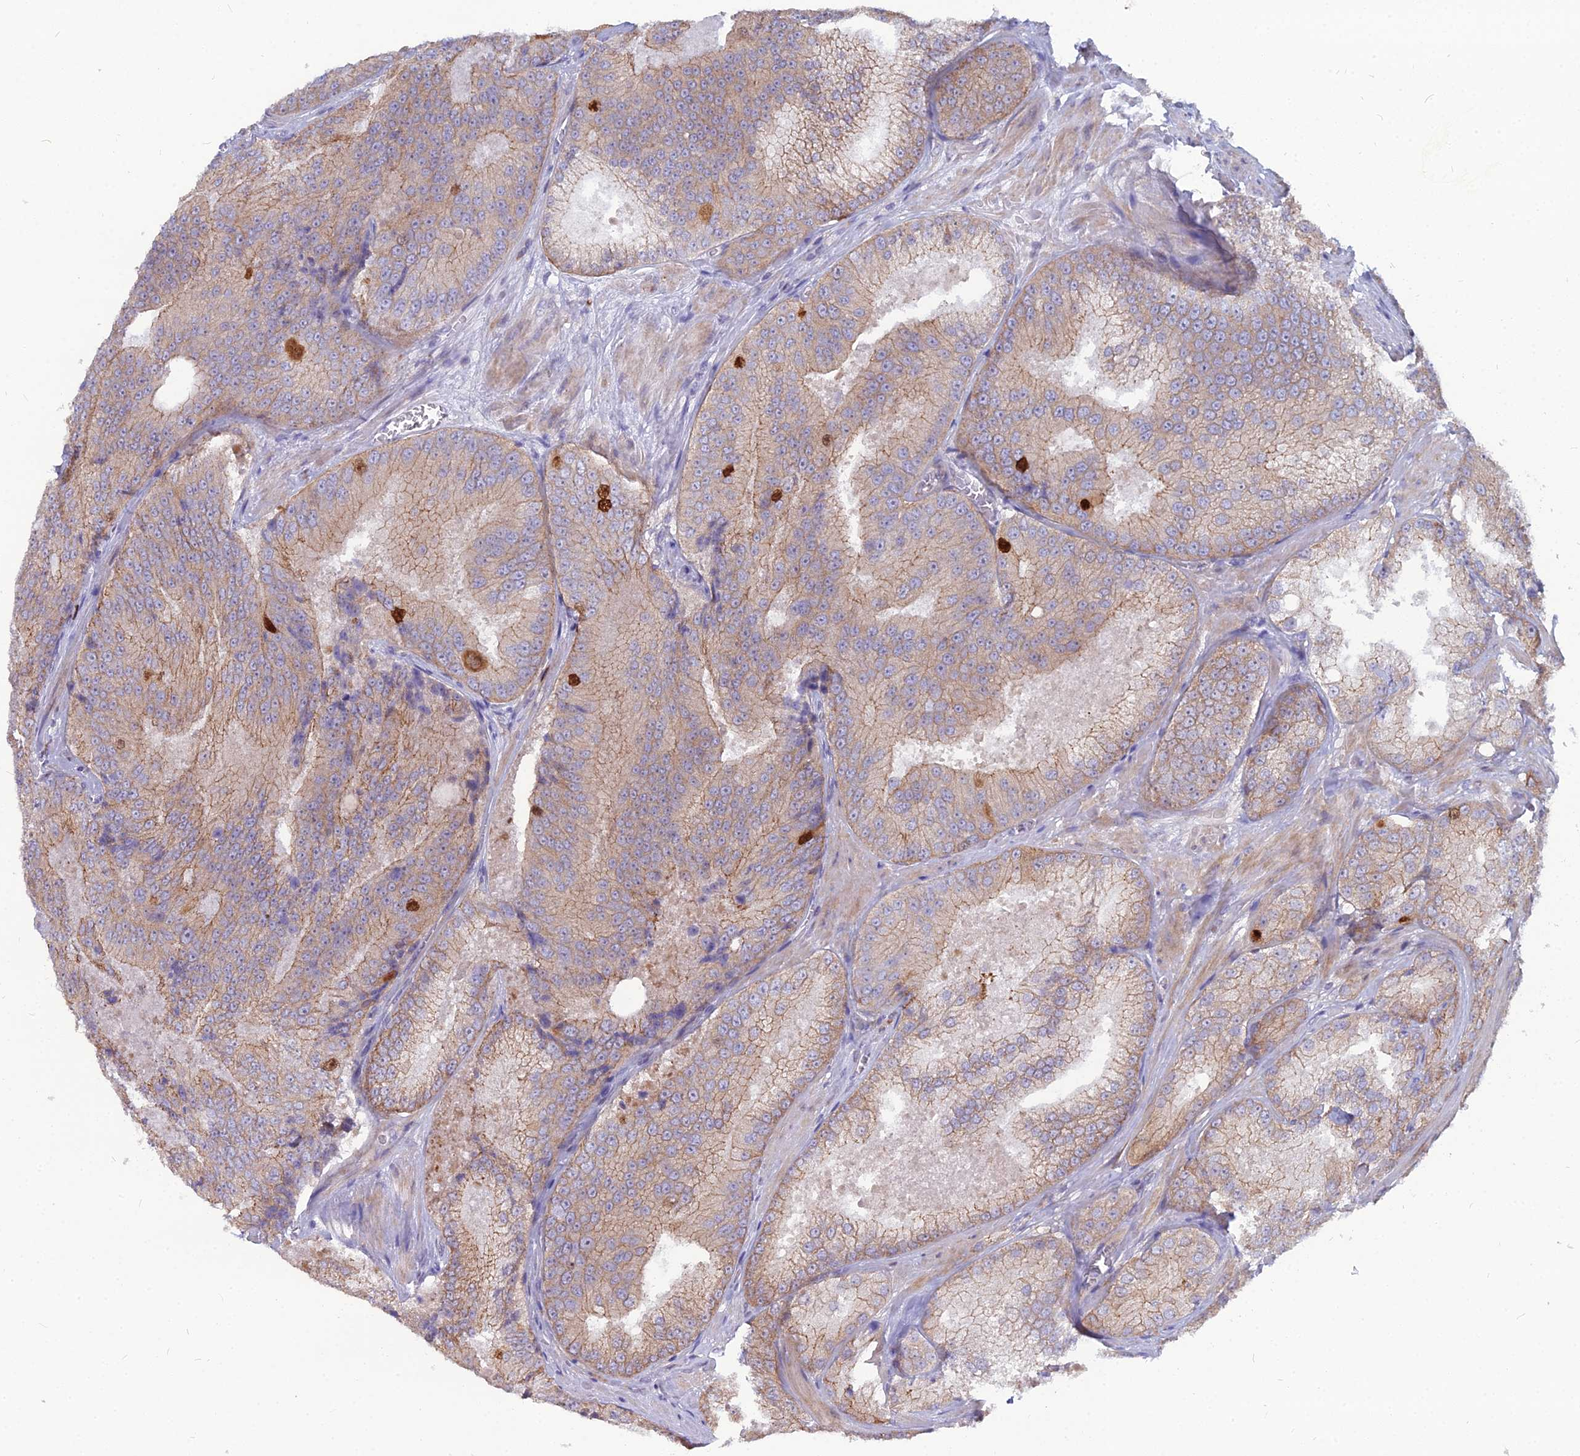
{"staining": {"intensity": "moderate", "quantity": "25%-75%", "location": "cytoplasmic/membranous"}, "tissue": "prostate cancer", "cell_type": "Tumor cells", "image_type": "cancer", "snomed": [{"axis": "morphology", "description": "Adenocarcinoma, High grade"}, {"axis": "topography", "description": "Prostate"}], "caption": "Immunohistochemistry image of human prostate cancer (high-grade adenocarcinoma) stained for a protein (brown), which shows medium levels of moderate cytoplasmic/membranous staining in approximately 25%-75% of tumor cells.", "gene": "NUSAP1", "patient": {"sex": "male", "age": 61}}